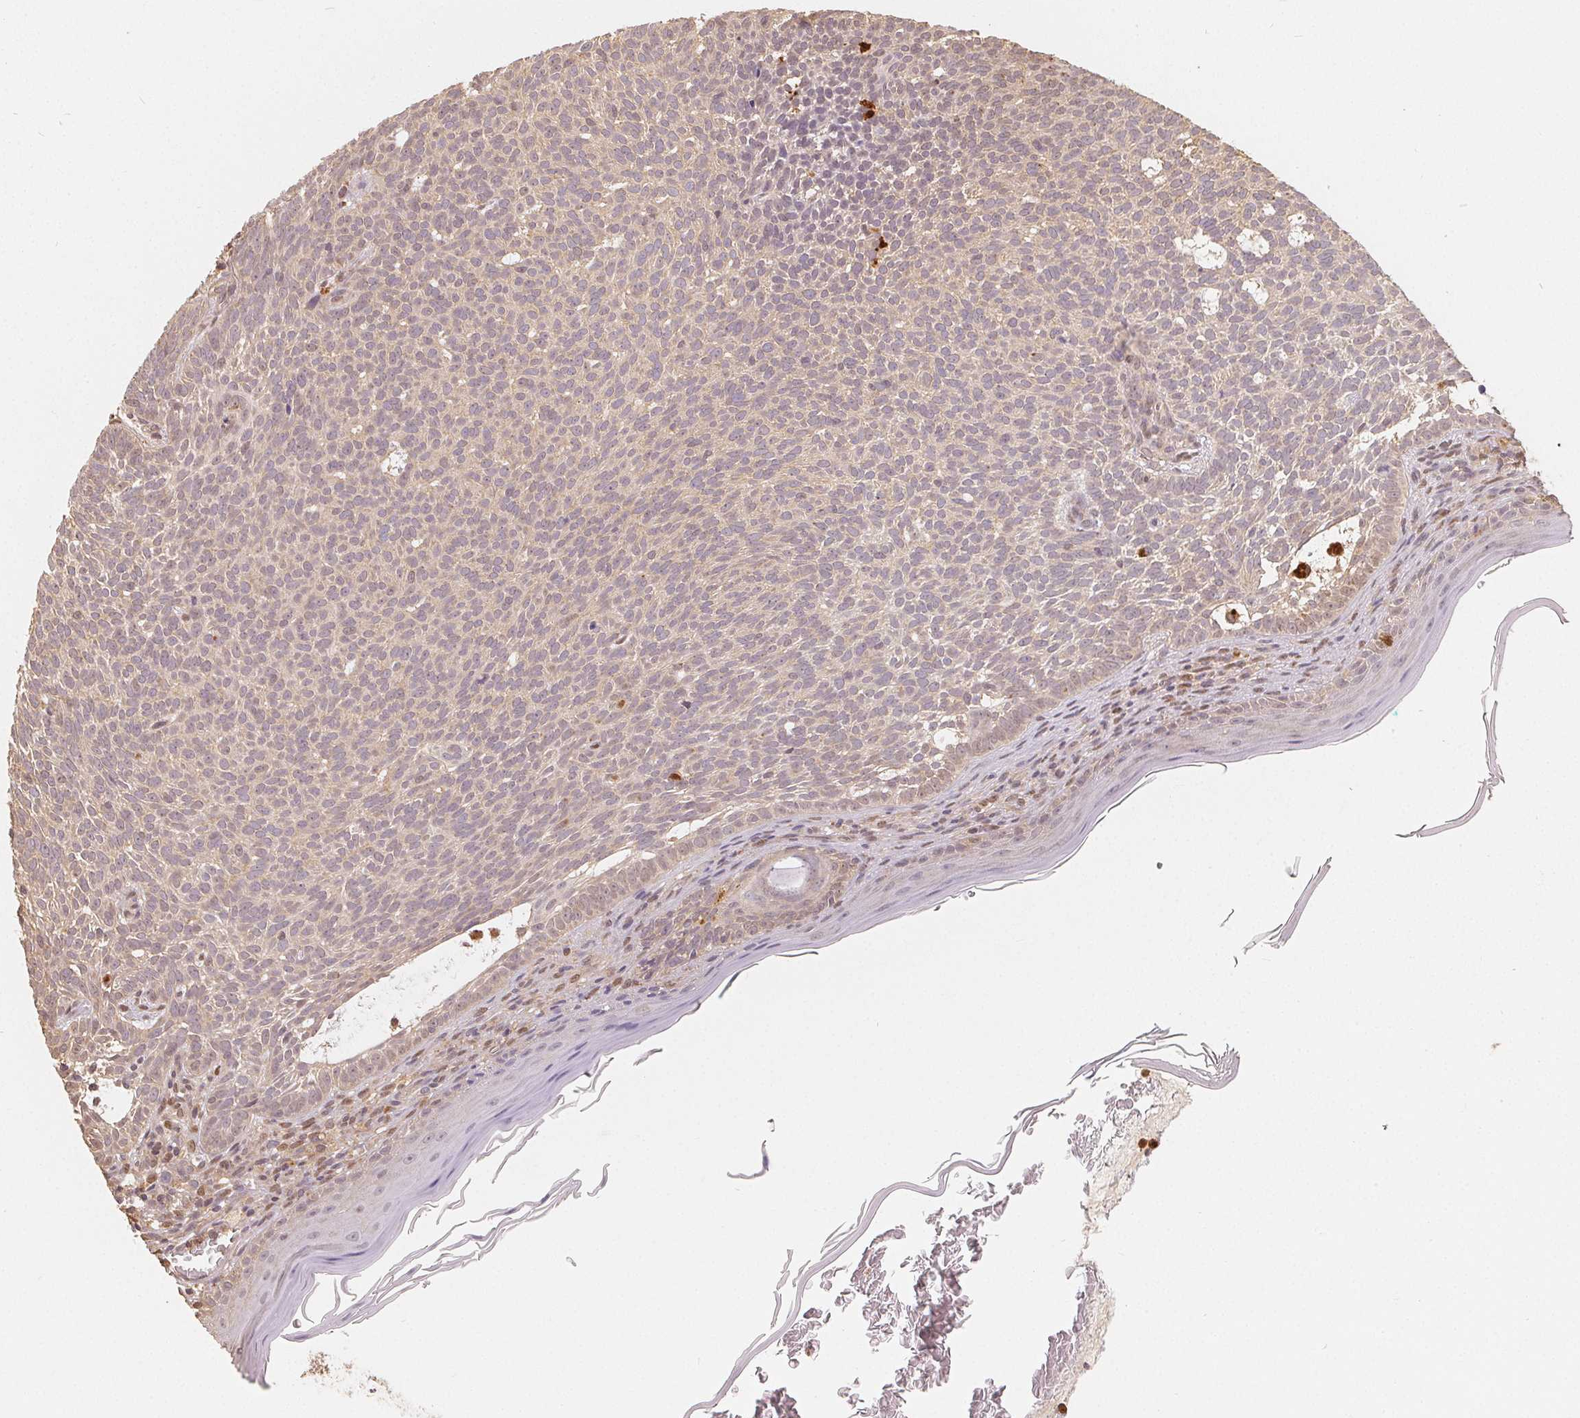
{"staining": {"intensity": "weak", "quantity": "<25%", "location": "cytoplasmic/membranous"}, "tissue": "skin cancer", "cell_type": "Tumor cells", "image_type": "cancer", "snomed": [{"axis": "morphology", "description": "Basal cell carcinoma"}, {"axis": "topography", "description": "Skin"}], "caption": "IHC image of basal cell carcinoma (skin) stained for a protein (brown), which demonstrates no staining in tumor cells. Brightfield microscopy of immunohistochemistry stained with DAB (brown) and hematoxylin (blue), captured at high magnification.", "gene": "GUSB", "patient": {"sex": "male", "age": 78}}